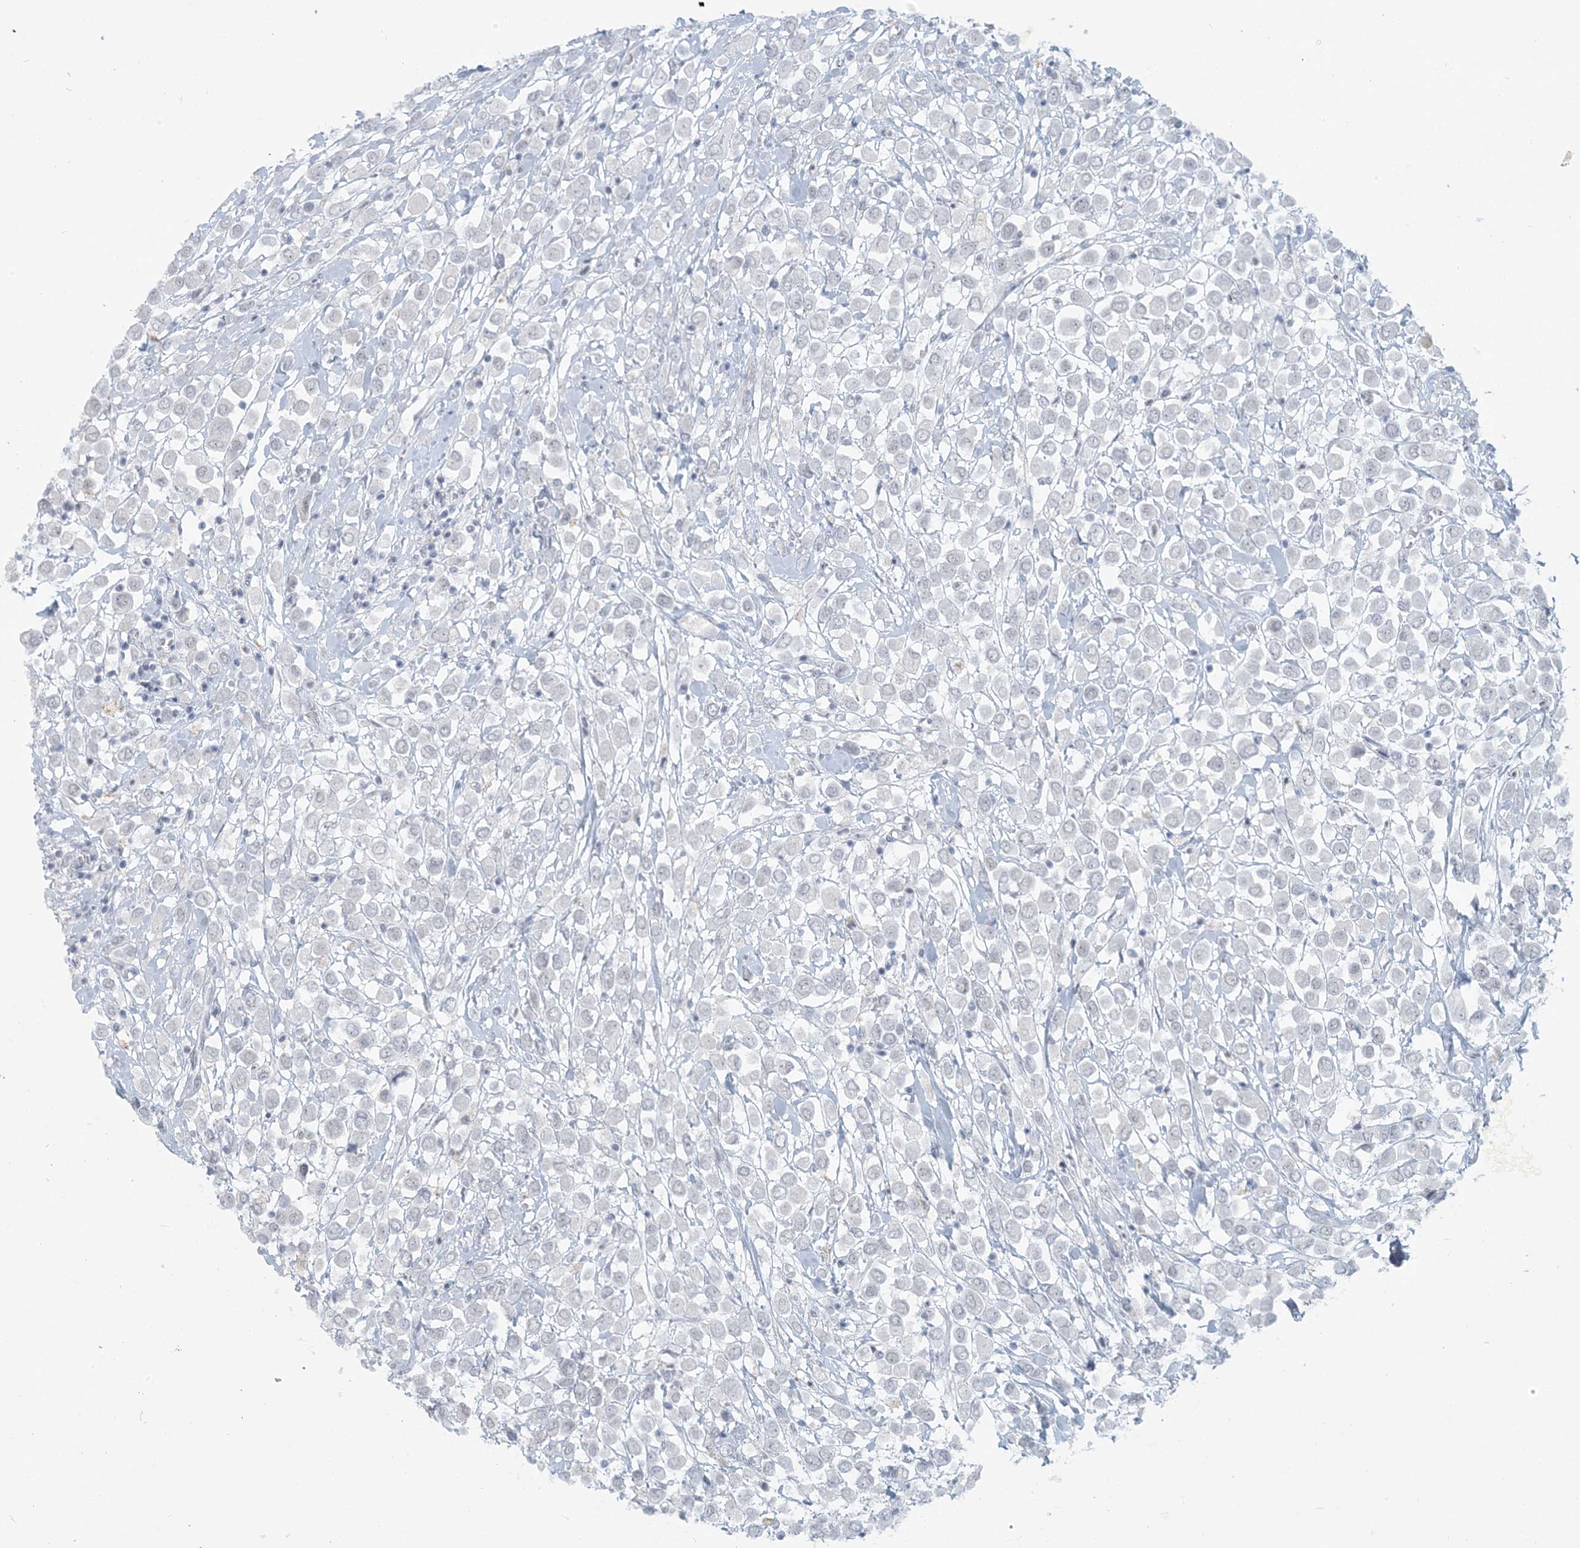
{"staining": {"intensity": "negative", "quantity": "none", "location": "none"}, "tissue": "breast cancer", "cell_type": "Tumor cells", "image_type": "cancer", "snomed": [{"axis": "morphology", "description": "Duct carcinoma"}, {"axis": "topography", "description": "Breast"}], "caption": "Human invasive ductal carcinoma (breast) stained for a protein using immunohistochemistry displays no expression in tumor cells.", "gene": "SCML1", "patient": {"sex": "female", "age": 61}}